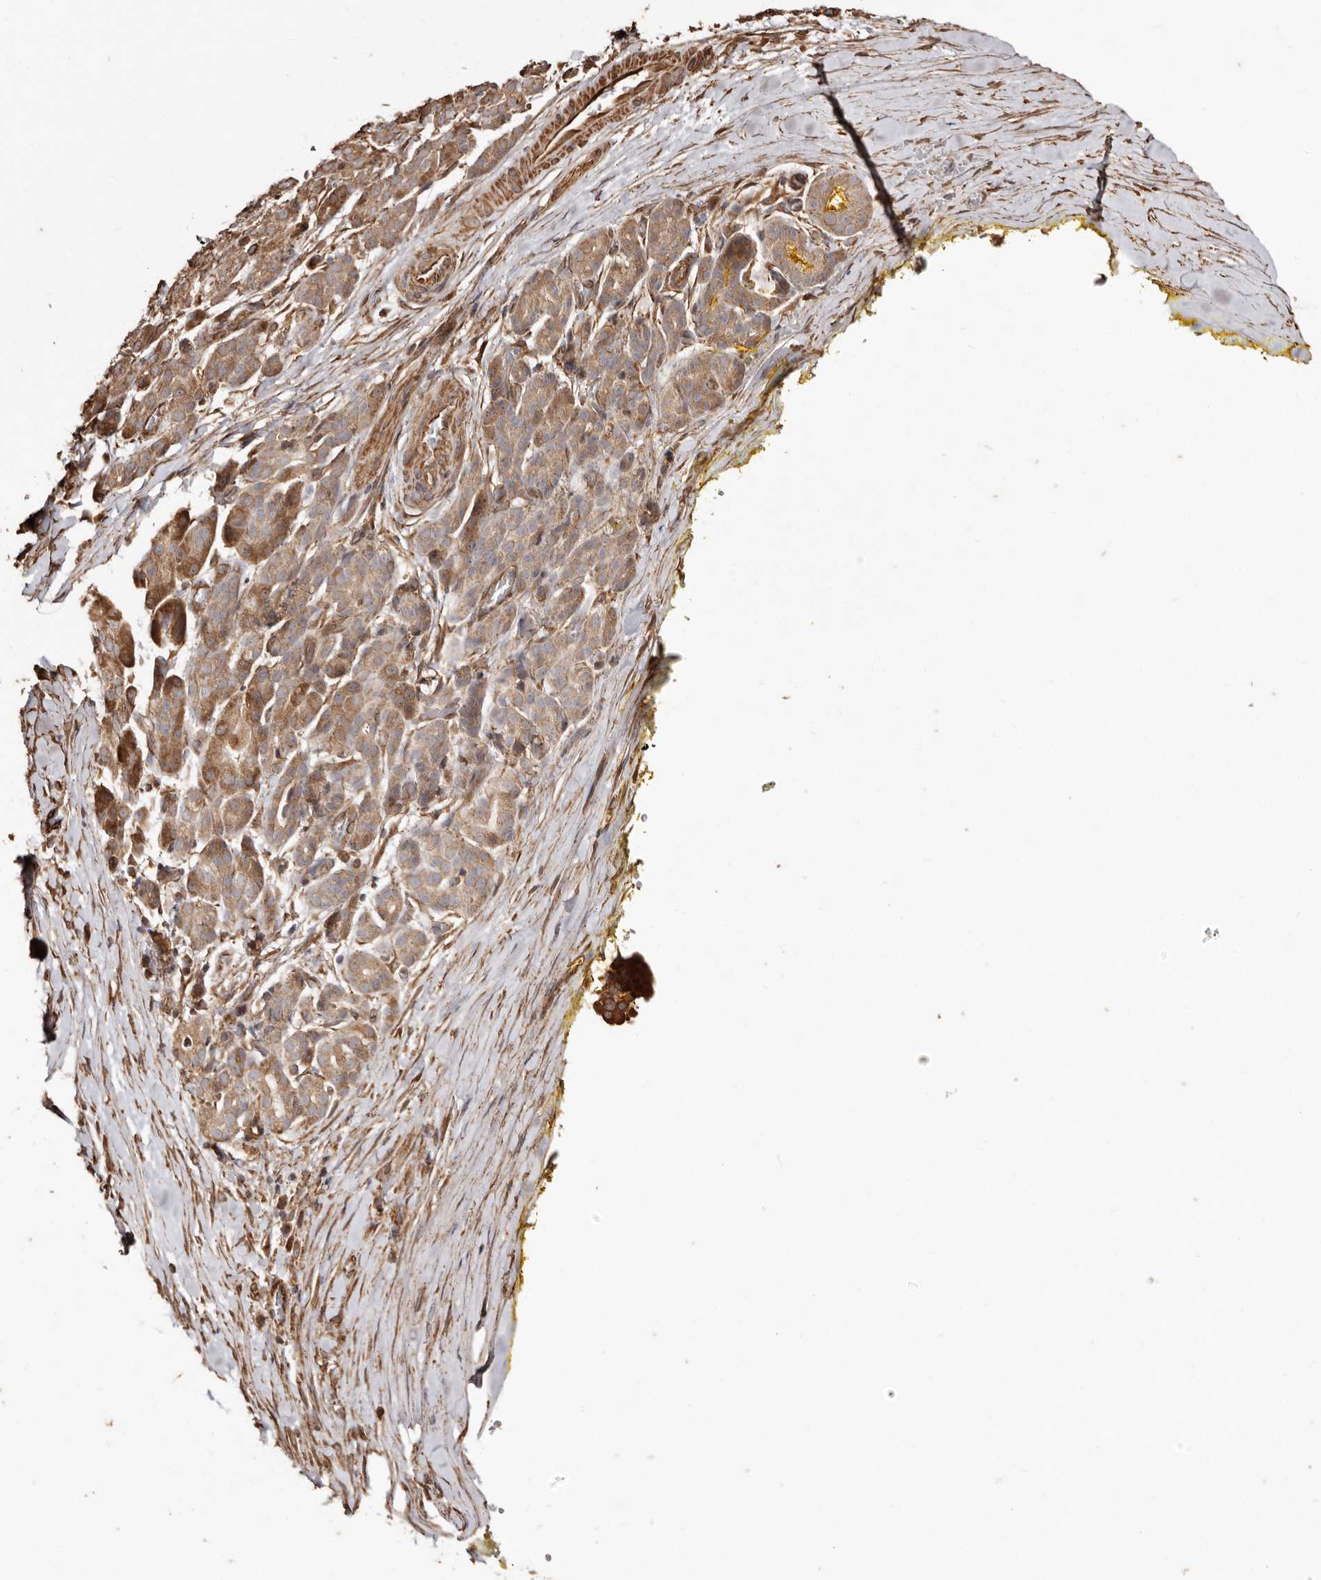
{"staining": {"intensity": "moderate", "quantity": ">75%", "location": "cytoplasmic/membranous"}, "tissue": "pancreatic cancer", "cell_type": "Tumor cells", "image_type": "cancer", "snomed": [{"axis": "morphology", "description": "Adenocarcinoma, NOS"}, {"axis": "topography", "description": "Pancreas"}], "caption": "IHC (DAB) staining of adenocarcinoma (pancreatic) exhibits moderate cytoplasmic/membranous protein staining in approximately >75% of tumor cells.", "gene": "MACC1", "patient": {"sex": "male", "age": 72}}